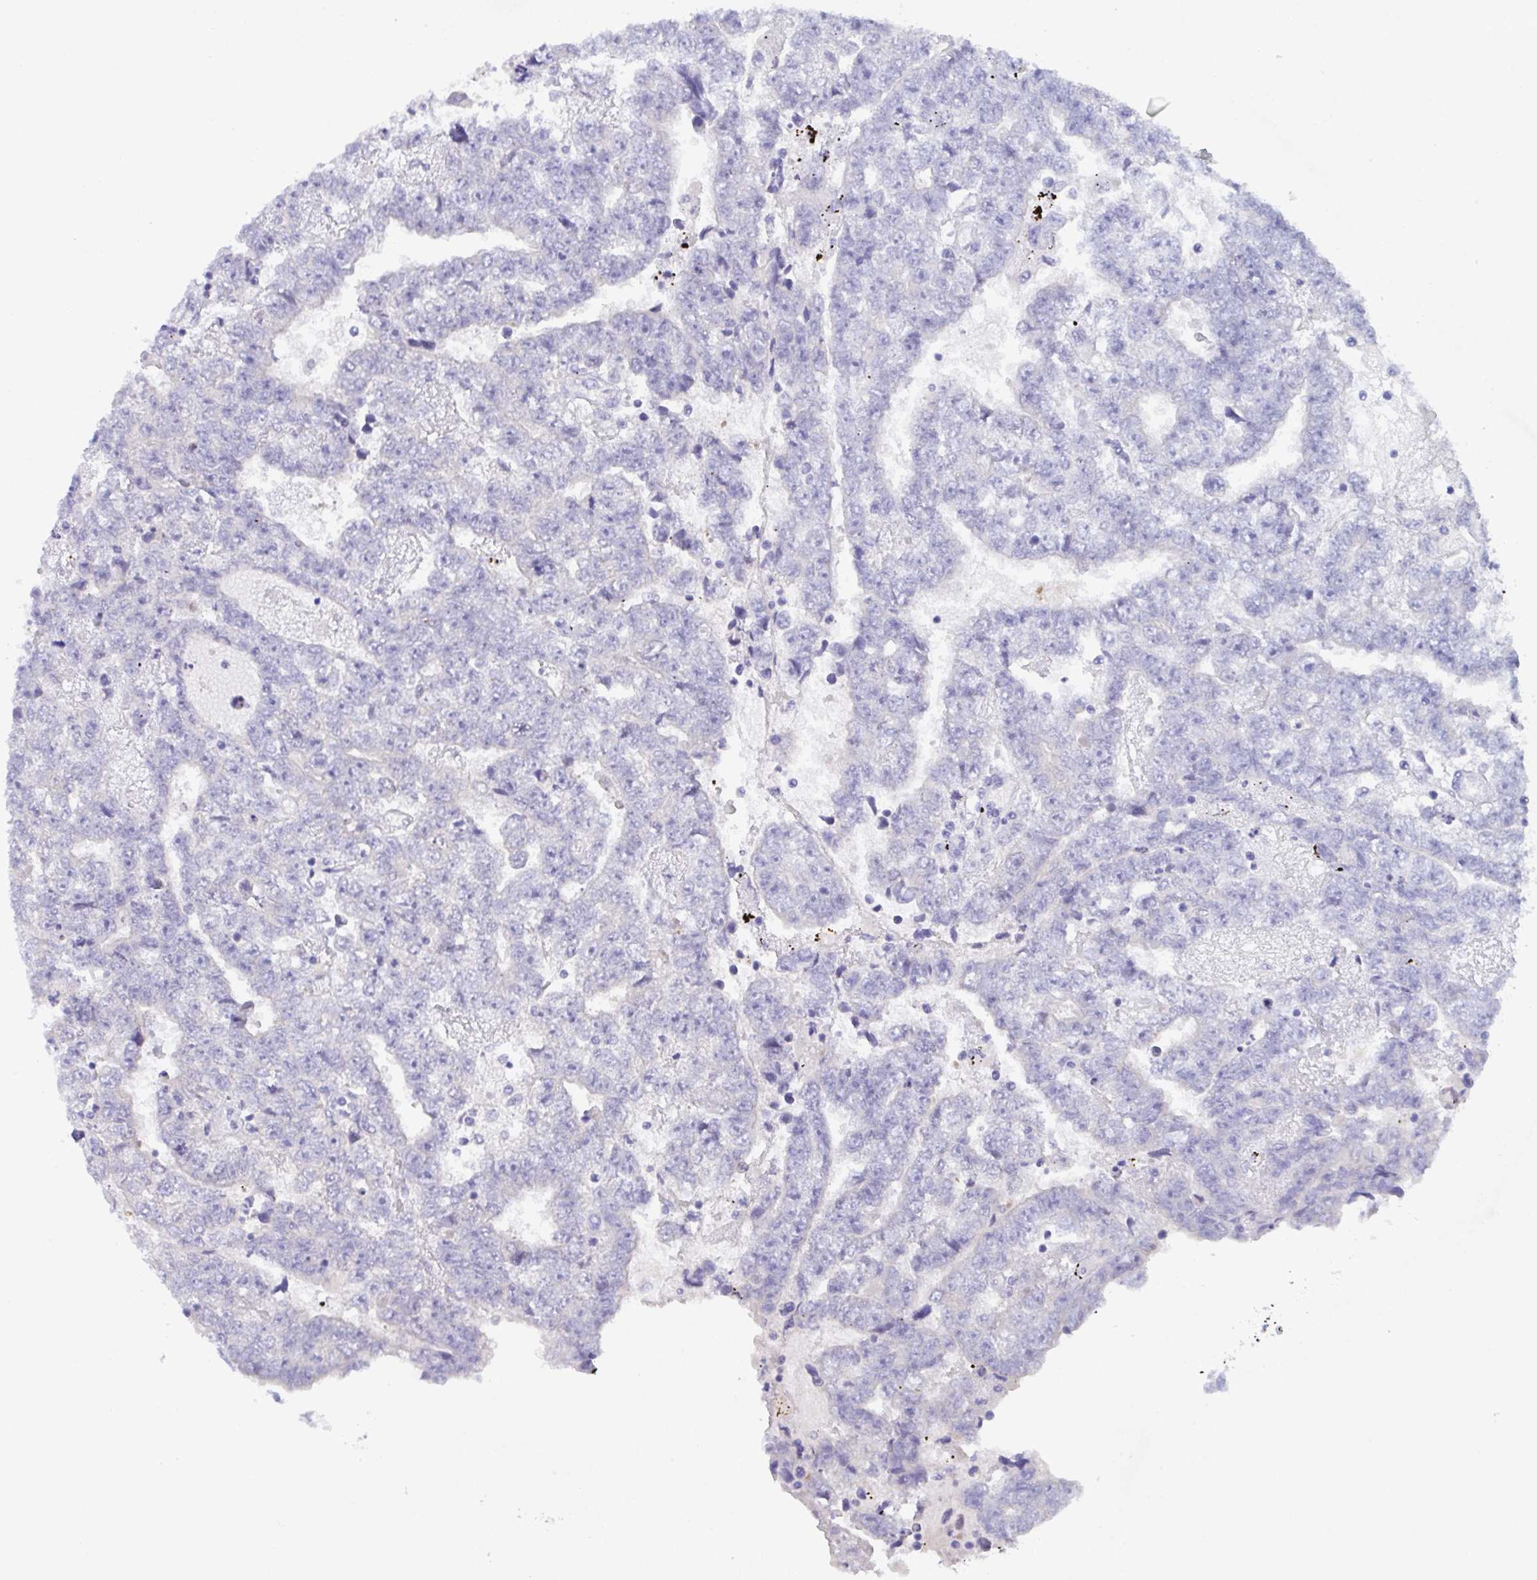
{"staining": {"intensity": "negative", "quantity": "none", "location": "none"}, "tissue": "testis cancer", "cell_type": "Tumor cells", "image_type": "cancer", "snomed": [{"axis": "morphology", "description": "Carcinoma, Embryonal, NOS"}, {"axis": "topography", "description": "Testis"}], "caption": "High power microscopy photomicrograph of an IHC micrograph of testis cancer, revealing no significant staining in tumor cells.", "gene": "SERPINB13", "patient": {"sex": "male", "age": 25}}